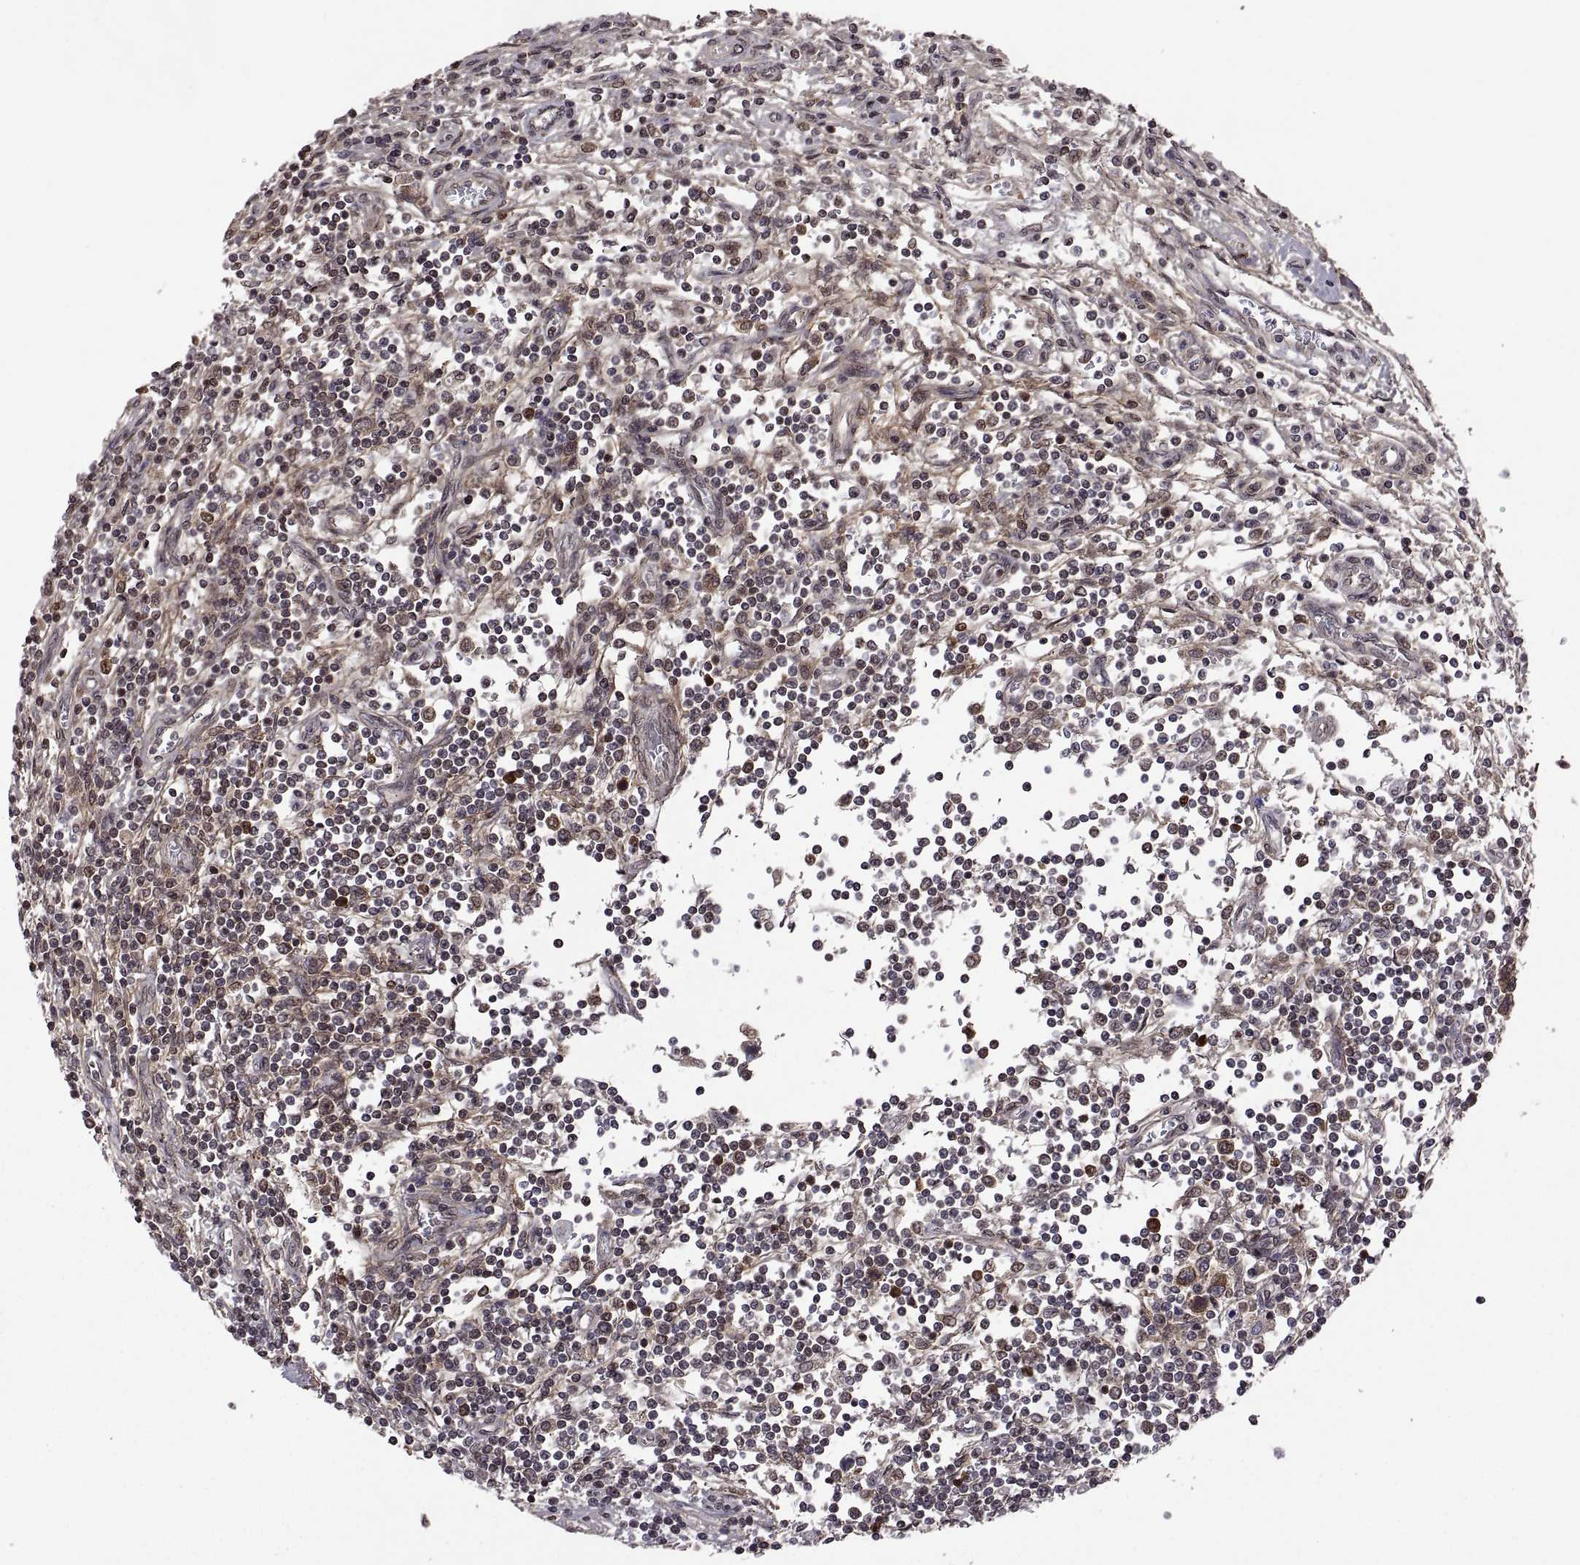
{"staining": {"intensity": "moderate", "quantity": "25%-75%", "location": "cytoplasmic/membranous"}, "tissue": "testis cancer", "cell_type": "Tumor cells", "image_type": "cancer", "snomed": [{"axis": "morphology", "description": "Seminoma, NOS"}, {"axis": "topography", "description": "Testis"}], "caption": "Brown immunohistochemical staining in testis seminoma displays moderate cytoplasmic/membranous expression in about 25%-75% of tumor cells.", "gene": "ZNRF2", "patient": {"sex": "male", "age": 34}}